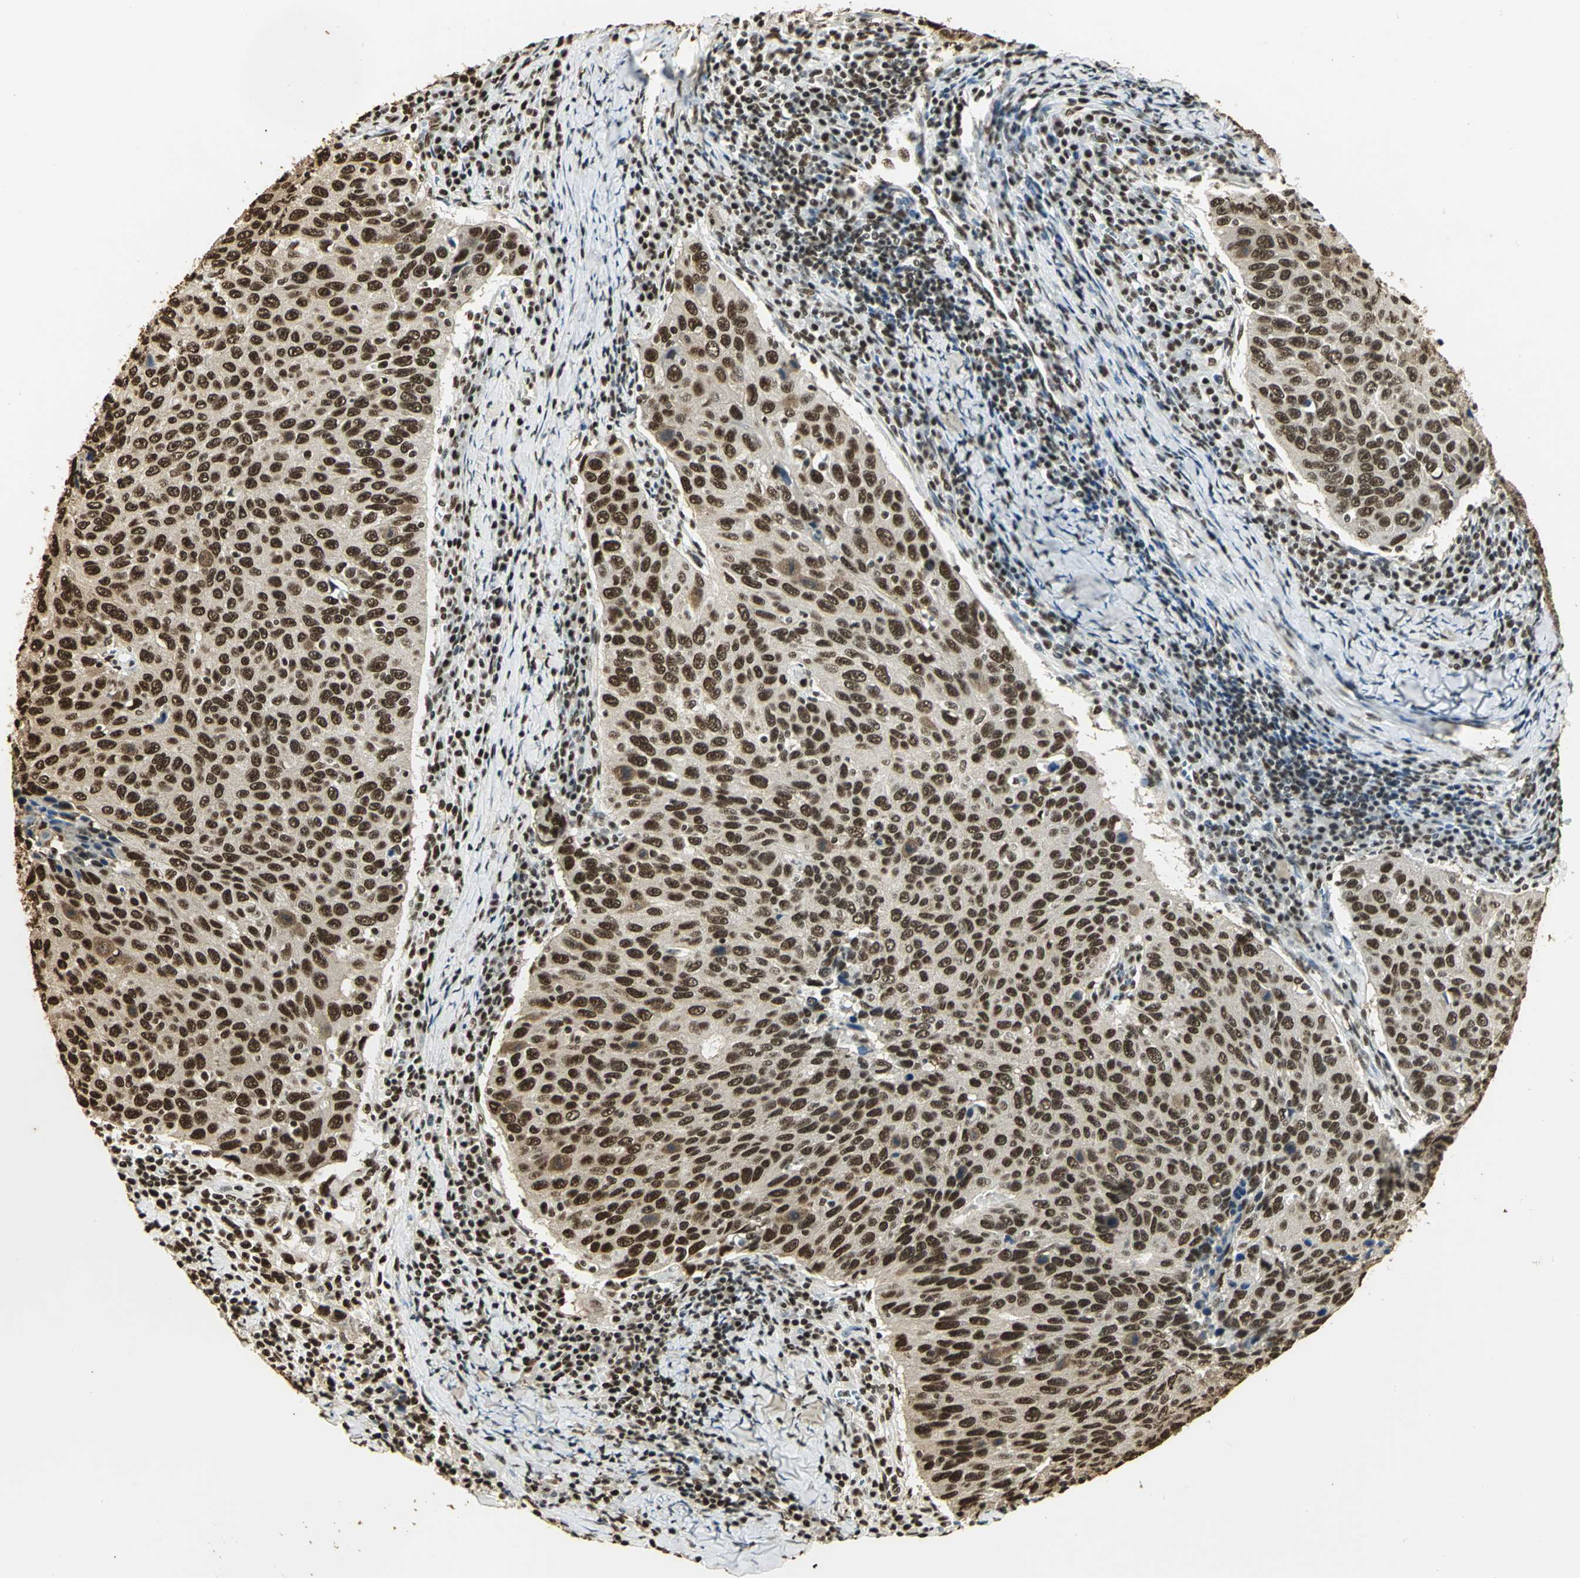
{"staining": {"intensity": "strong", "quantity": ">75%", "location": "nuclear"}, "tissue": "cervical cancer", "cell_type": "Tumor cells", "image_type": "cancer", "snomed": [{"axis": "morphology", "description": "Squamous cell carcinoma, NOS"}, {"axis": "topography", "description": "Cervix"}], "caption": "Human squamous cell carcinoma (cervical) stained with a protein marker demonstrates strong staining in tumor cells.", "gene": "SET", "patient": {"sex": "female", "age": 53}}